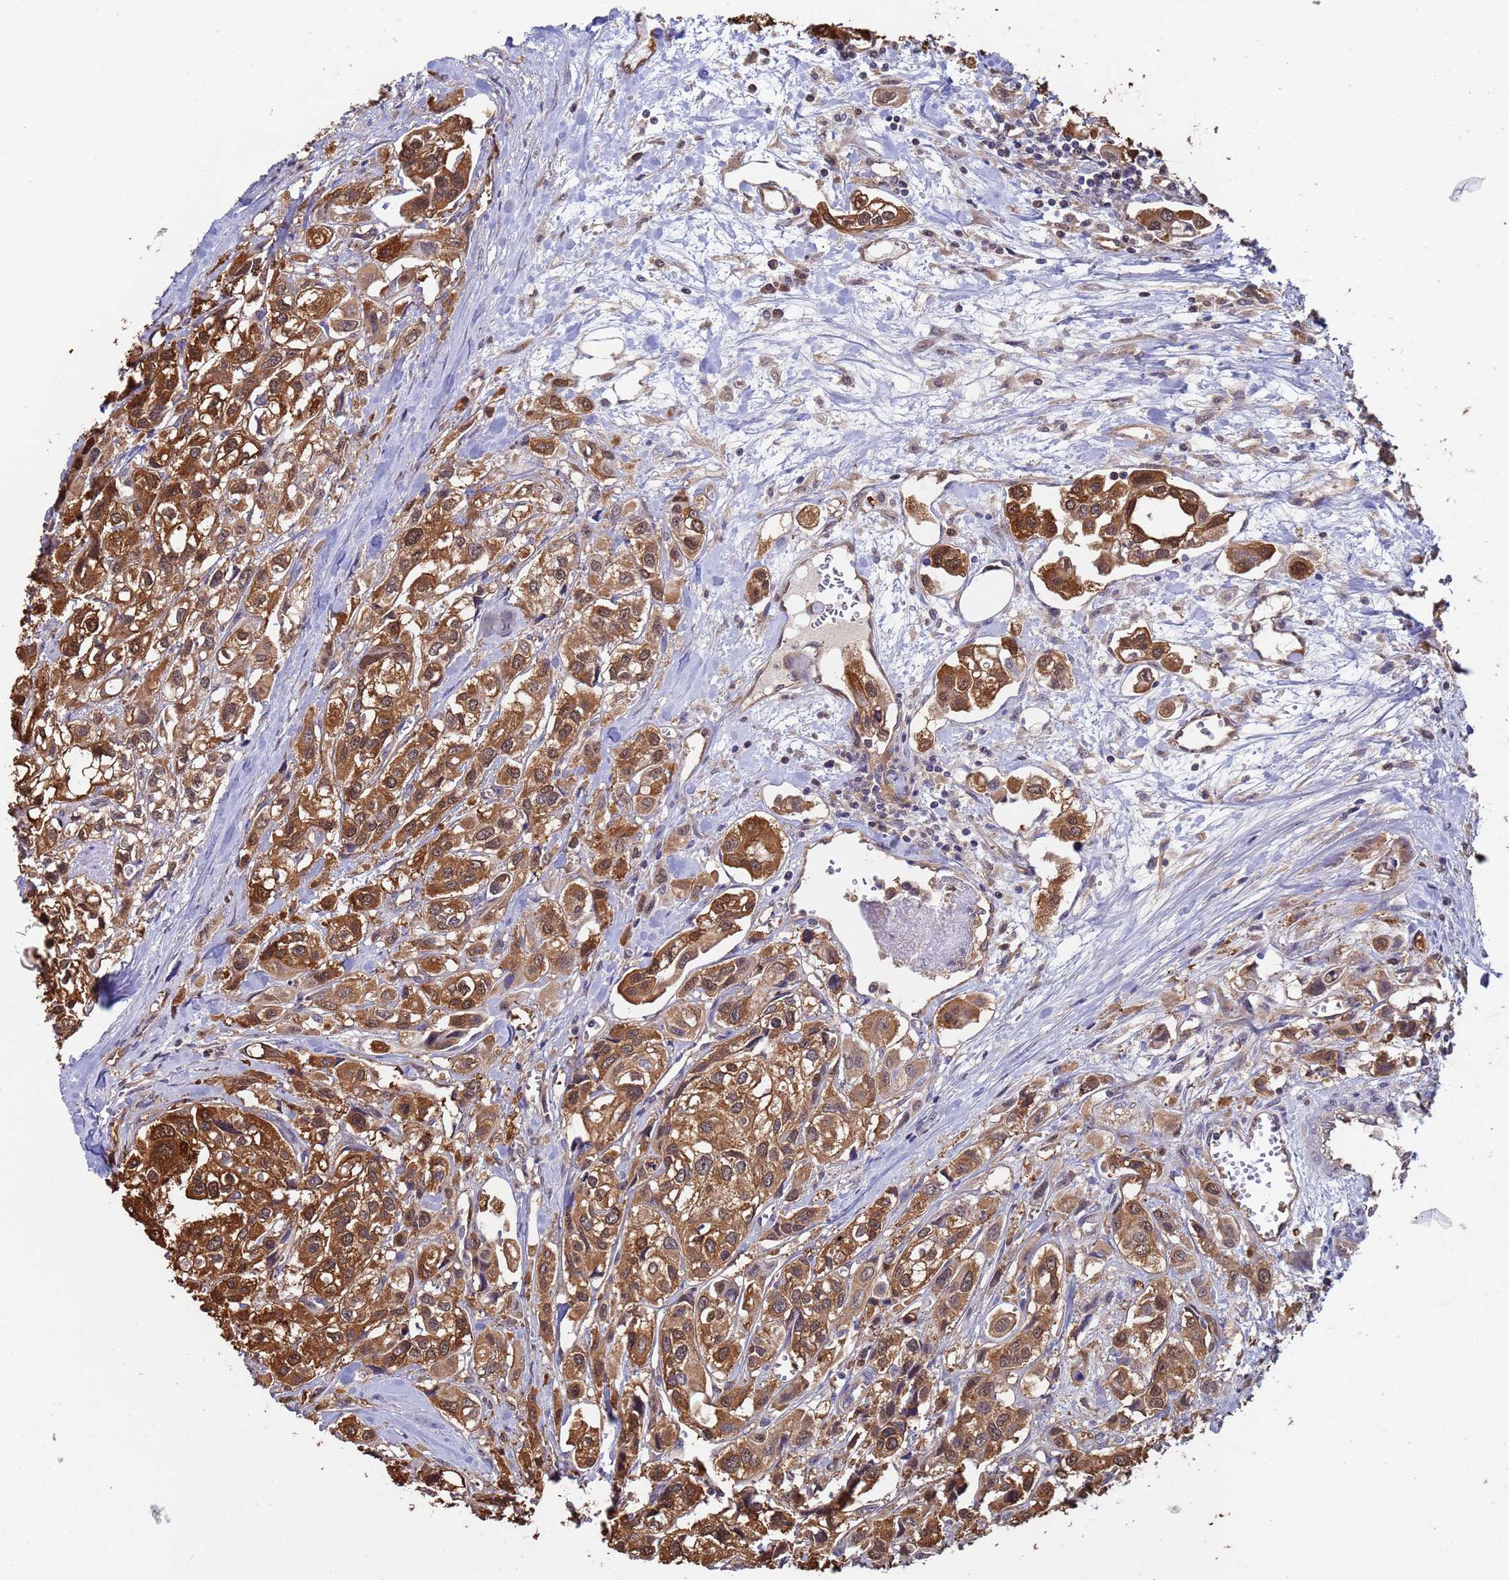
{"staining": {"intensity": "strong", "quantity": ">75%", "location": "cytoplasmic/membranous,nuclear"}, "tissue": "urothelial cancer", "cell_type": "Tumor cells", "image_type": "cancer", "snomed": [{"axis": "morphology", "description": "Urothelial carcinoma, High grade"}, {"axis": "topography", "description": "Urinary bladder"}], "caption": "Urothelial carcinoma (high-grade) stained with immunohistochemistry (IHC) reveals strong cytoplasmic/membranous and nuclear positivity in about >75% of tumor cells.", "gene": "FAM25A", "patient": {"sex": "male", "age": 67}}